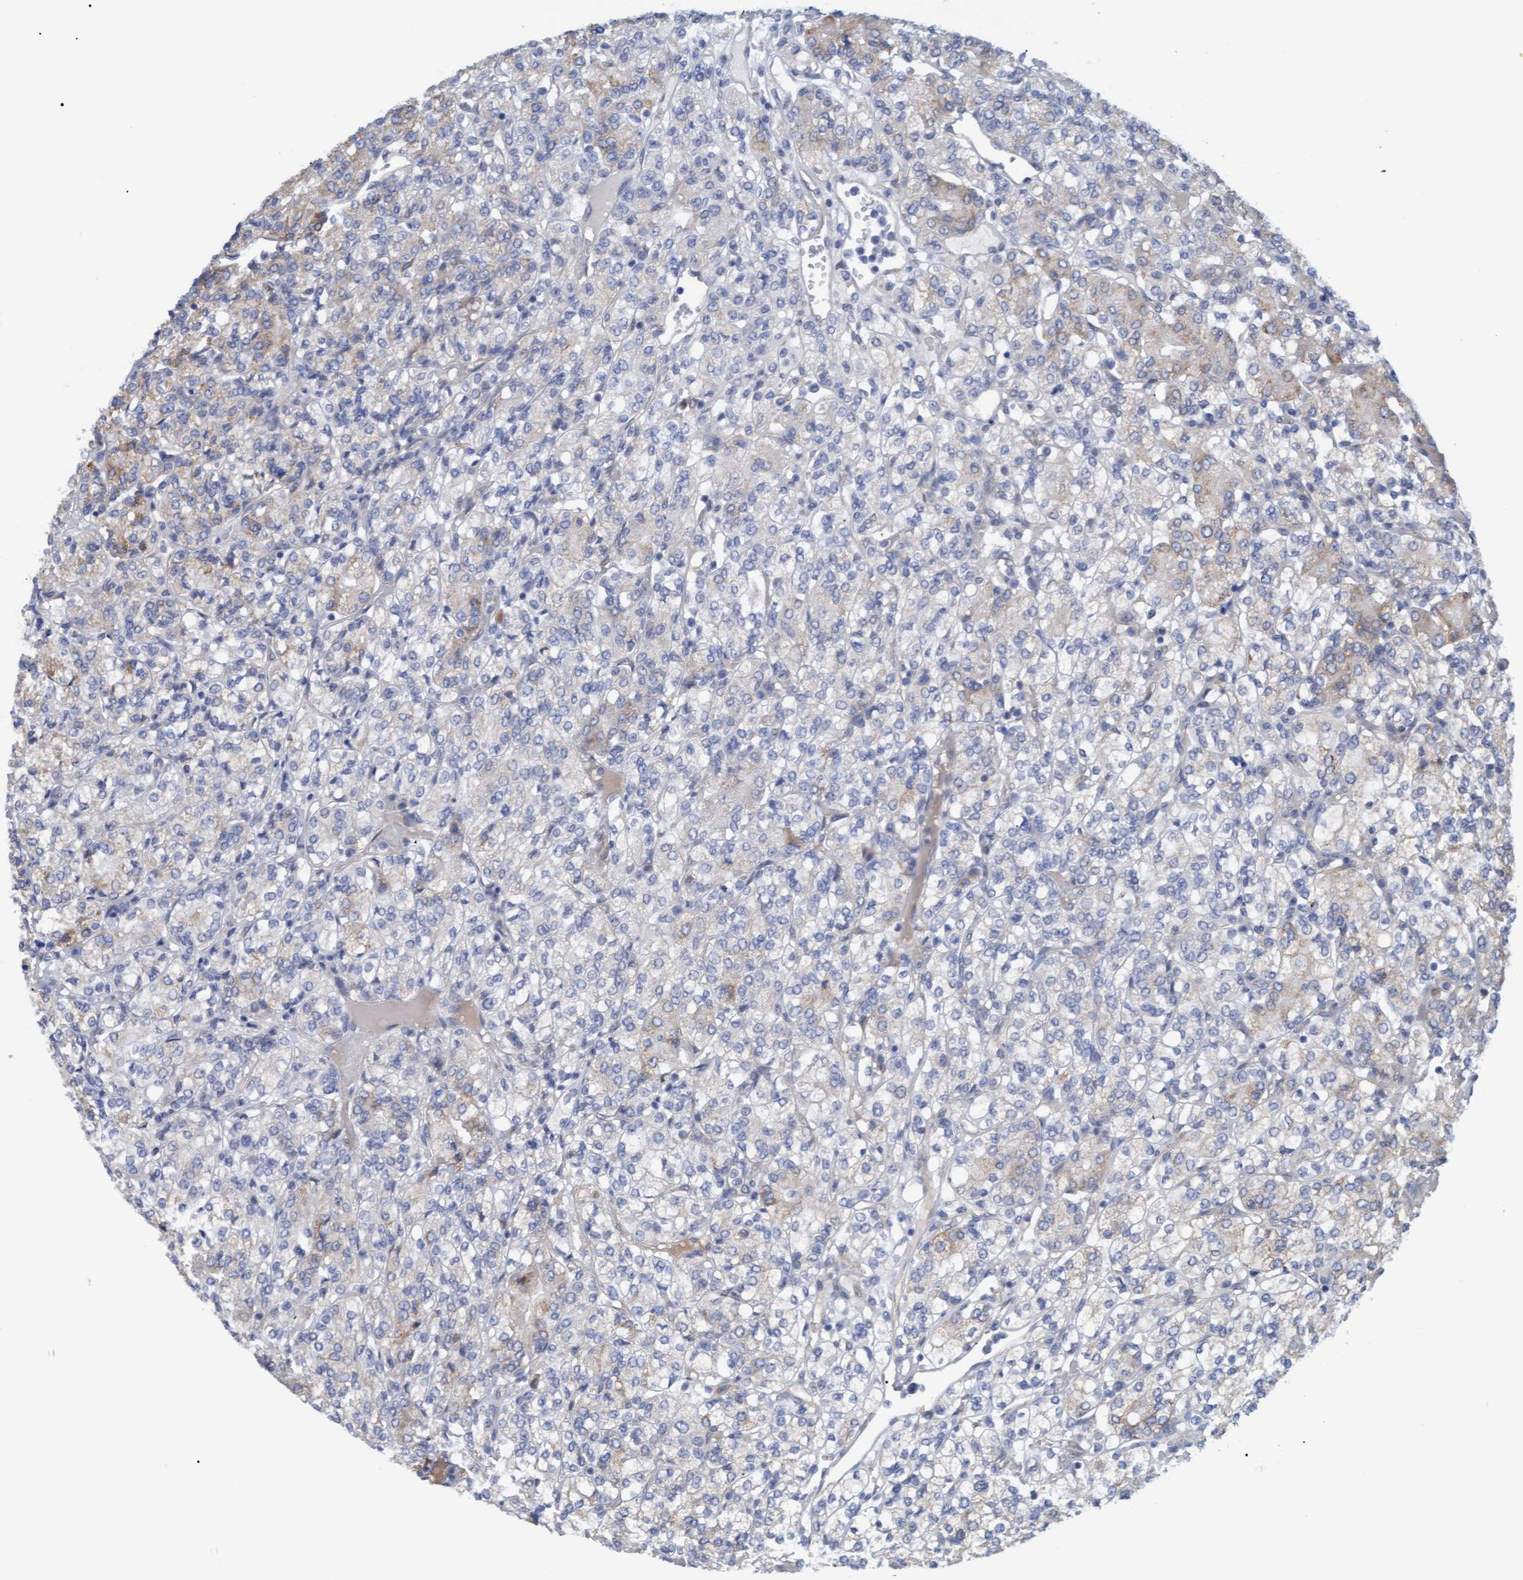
{"staining": {"intensity": "weak", "quantity": "<25%", "location": "cytoplasmic/membranous"}, "tissue": "renal cancer", "cell_type": "Tumor cells", "image_type": "cancer", "snomed": [{"axis": "morphology", "description": "Adenocarcinoma, NOS"}, {"axis": "topography", "description": "Kidney"}], "caption": "Immunohistochemical staining of adenocarcinoma (renal) reveals no significant staining in tumor cells.", "gene": "STXBP1", "patient": {"sex": "male", "age": 77}}